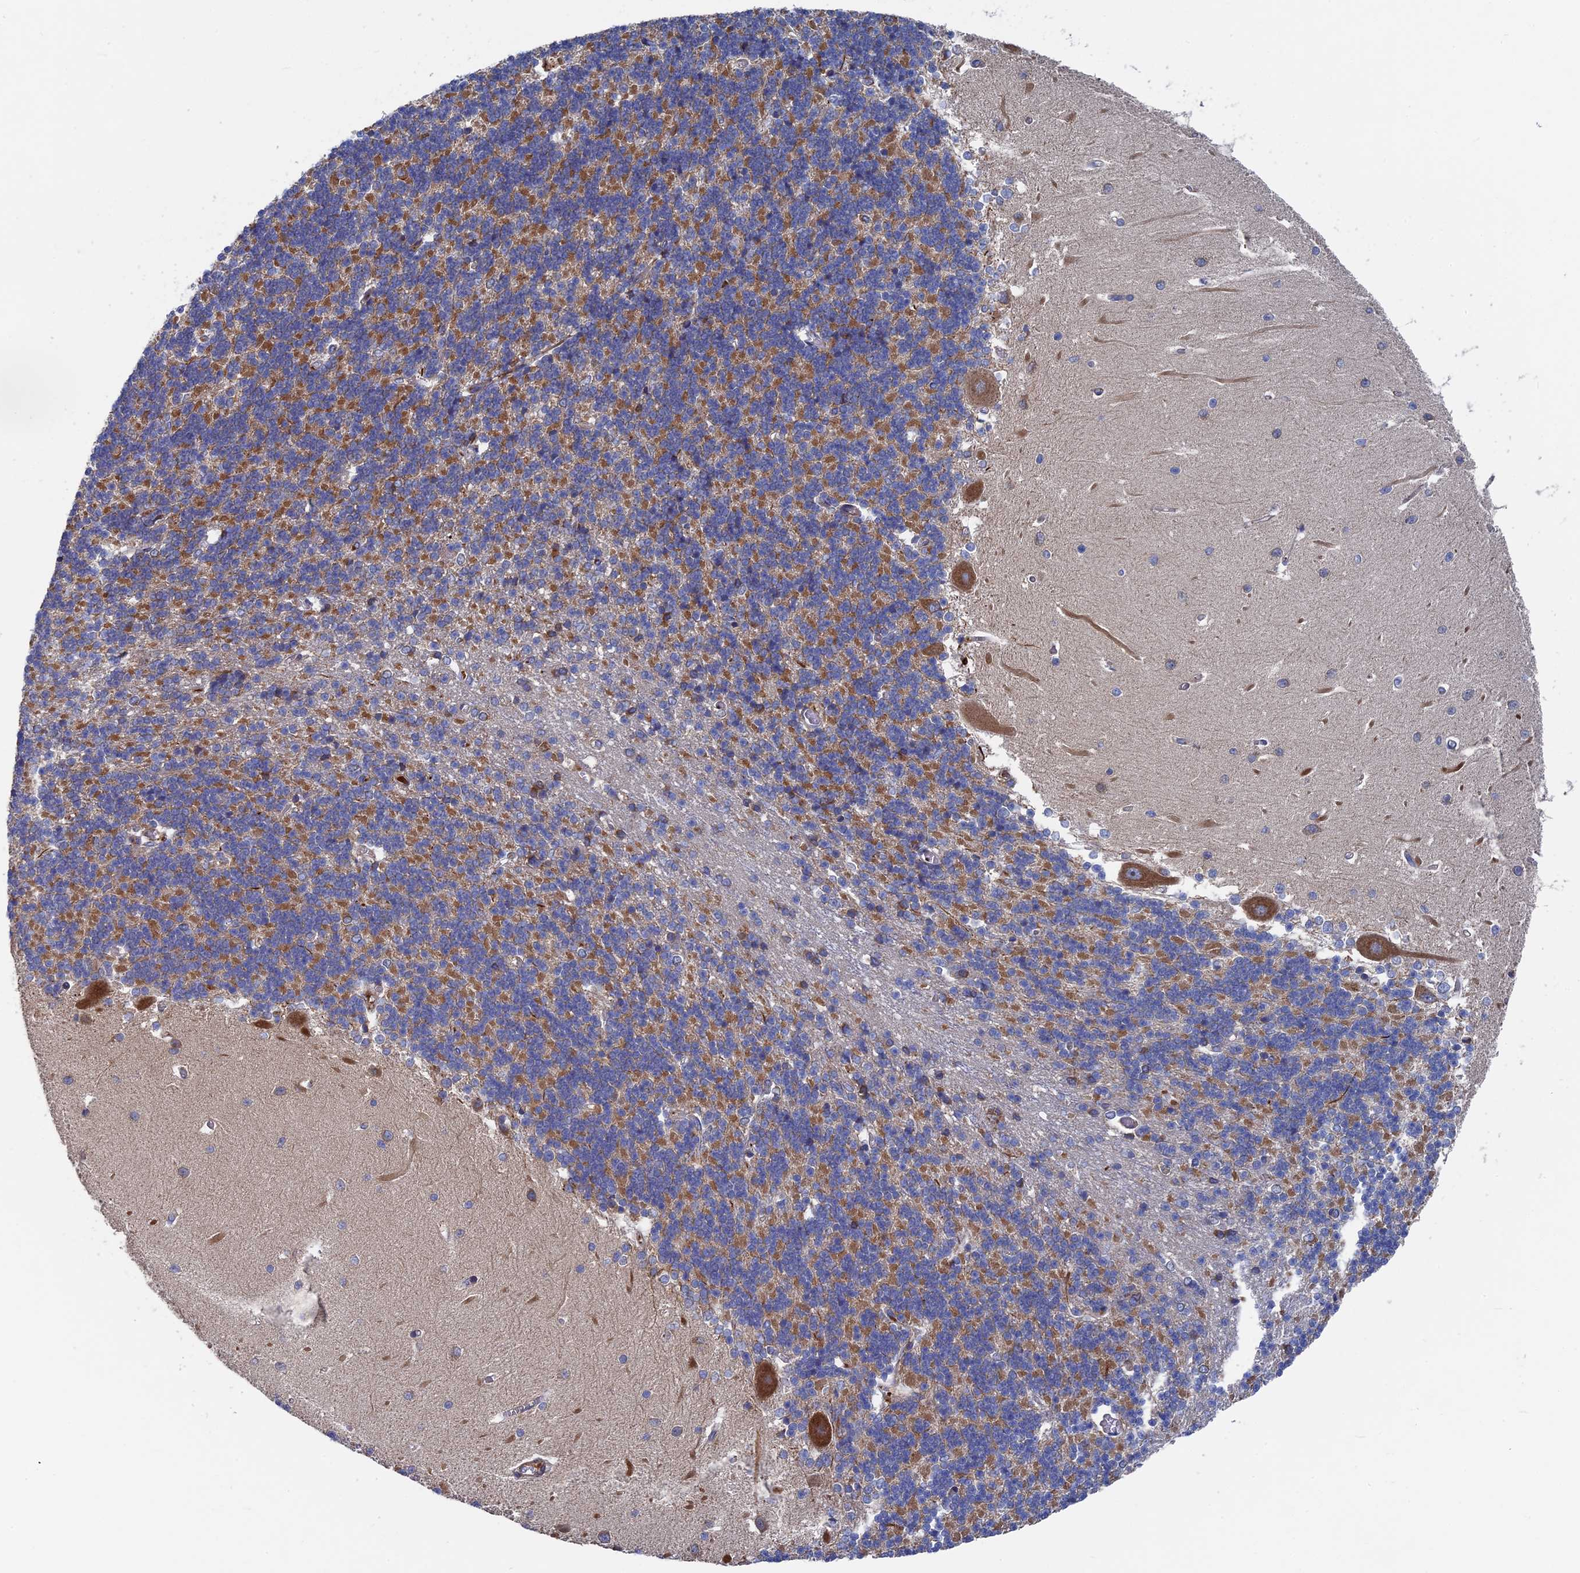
{"staining": {"intensity": "moderate", "quantity": "25%-75%", "location": "cytoplasmic/membranous"}, "tissue": "cerebellum", "cell_type": "Cells in granular layer", "image_type": "normal", "snomed": [{"axis": "morphology", "description": "Normal tissue, NOS"}, {"axis": "topography", "description": "Cerebellum"}], "caption": "Cells in granular layer reveal medium levels of moderate cytoplasmic/membranous staining in about 25%-75% of cells in benign cerebellum.", "gene": "DNAJC3", "patient": {"sex": "male", "age": 37}}